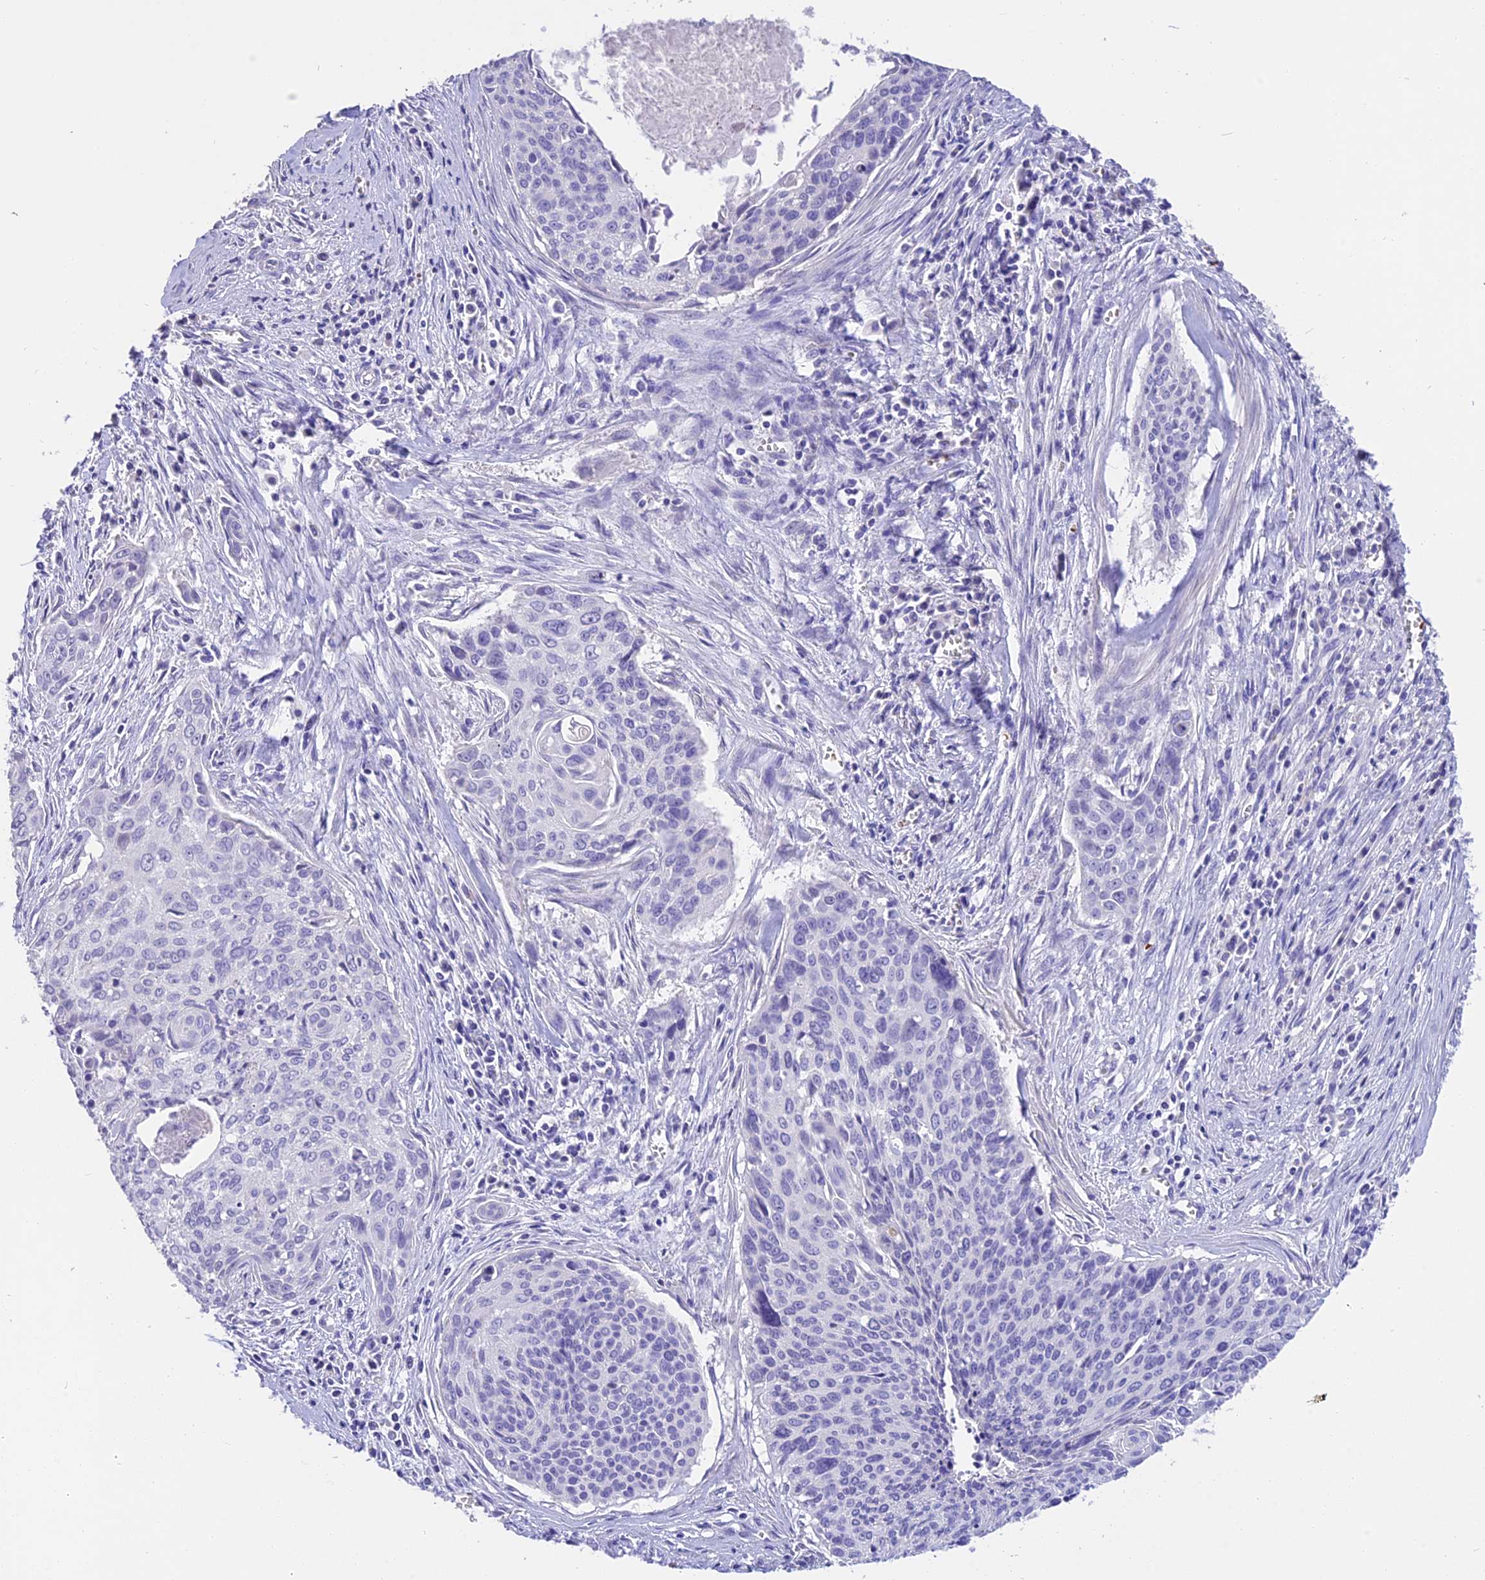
{"staining": {"intensity": "negative", "quantity": "none", "location": "none"}, "tissue": "cervical cancer", "cell_type": "Tumor cells", "image_type": "cancer", "snomed": [{"axis": "morphology", "description": "Squamous cell carcinoma, NOS"}, {"axis": "topography", "description": "Cervix"}], "caption": "A high-resolution micrograph shows immunohistochemistry staining of cervical cancer (squamous cell carcinoma), which displays no significant expression in tumor cells.", "gene": "TNNC2", "patient": {"sex": "female", "age": 55}}